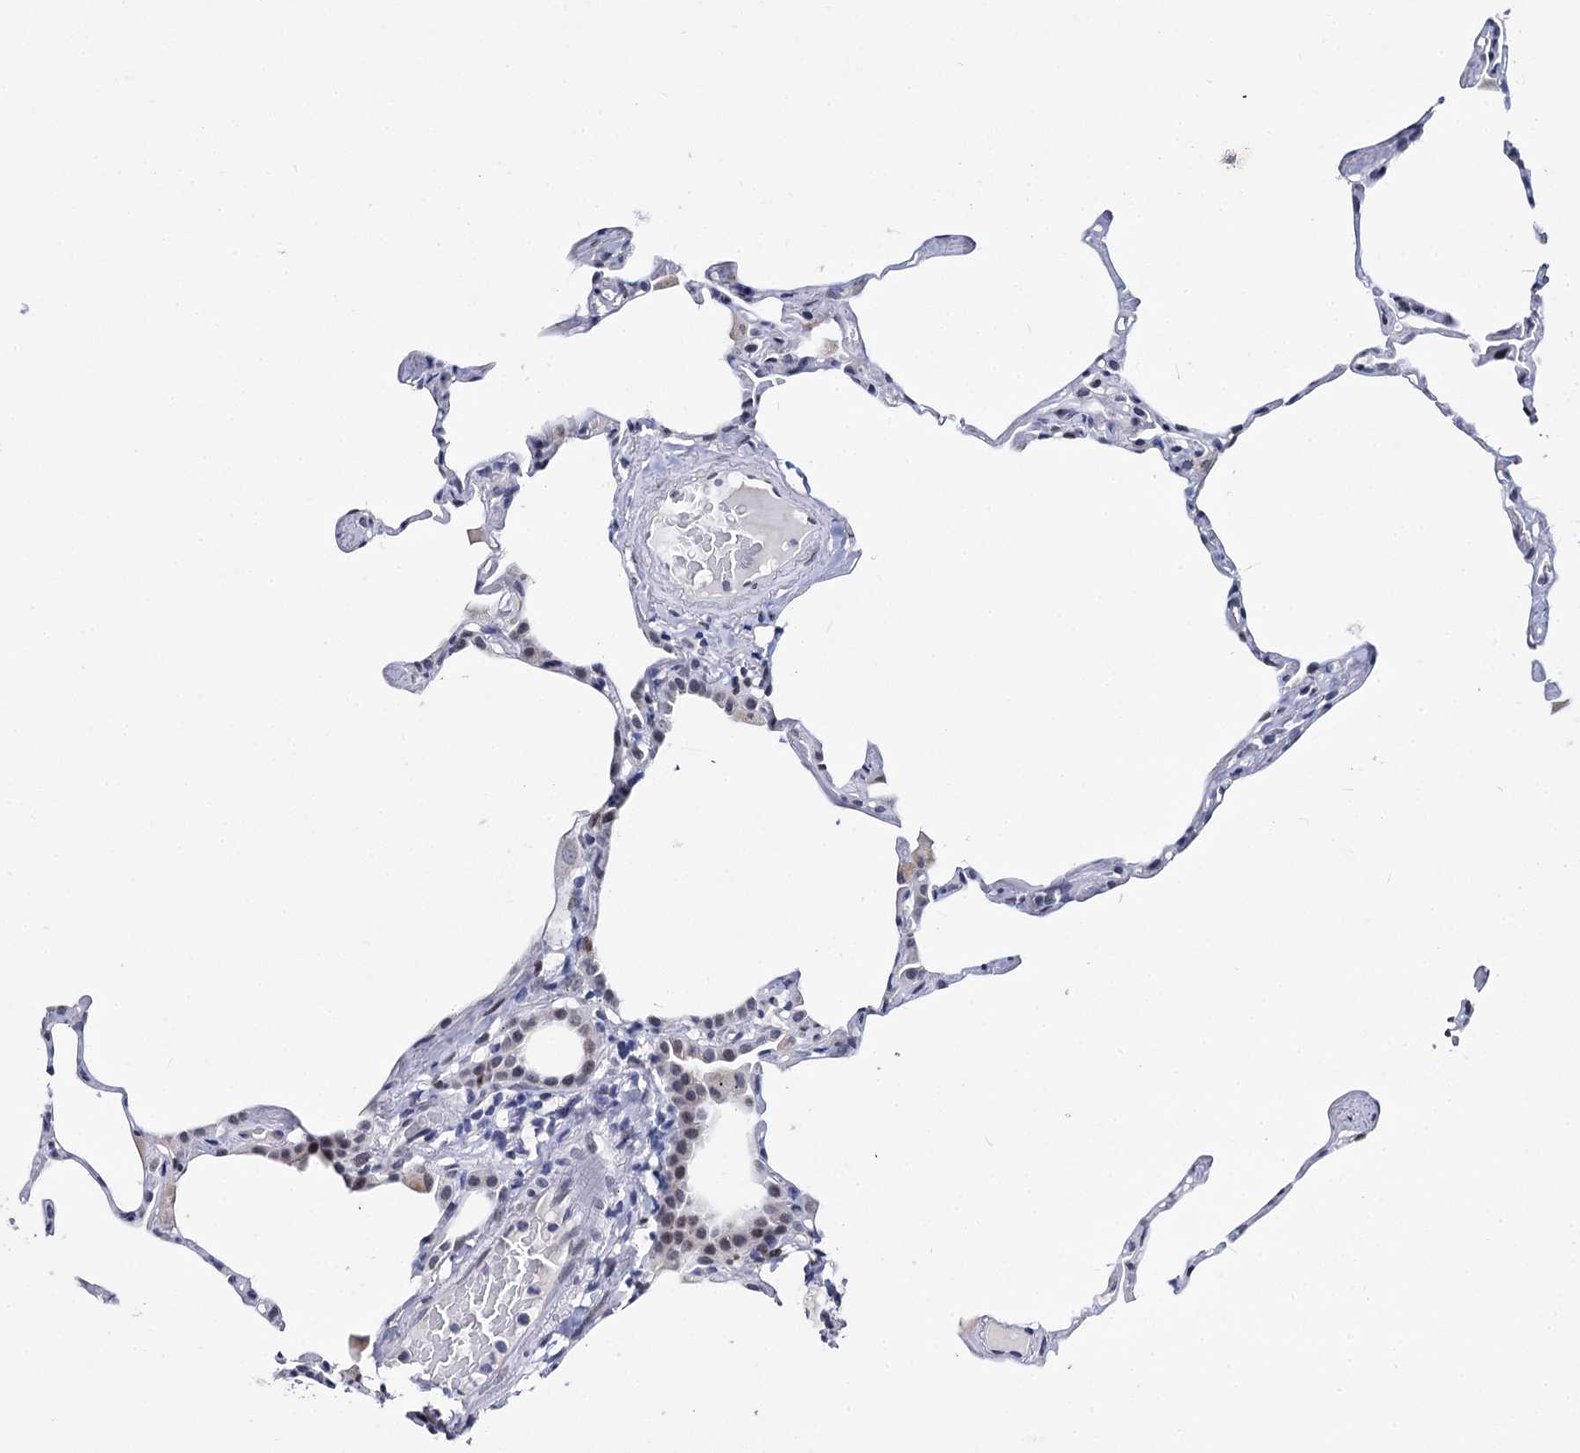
{"staining": {"intensity": "negative", "quantity": "none", "location": "none"}, "tissue": "lung", "cell_type": "Alveolar cells", "image_type": "normal", "snomed": [{"axis": "morphology", "description": "Normal tissue, NOS"}, {"axis": "topography", "description": "Lung"}], "caption": "IHC micrograph of unremarkable lung: human lung stained with DAB reveals no significant protein staining in alveolar cells. The staining was performed using DAB (3,3'-diaminobenzidine) to visualize the protein expression in brown, while the nuclei were stained in blue with hematoxylin (Magnification: 20x).", "gene": "MAGEA4", "patient": {"sex": "male", "age": 65}}